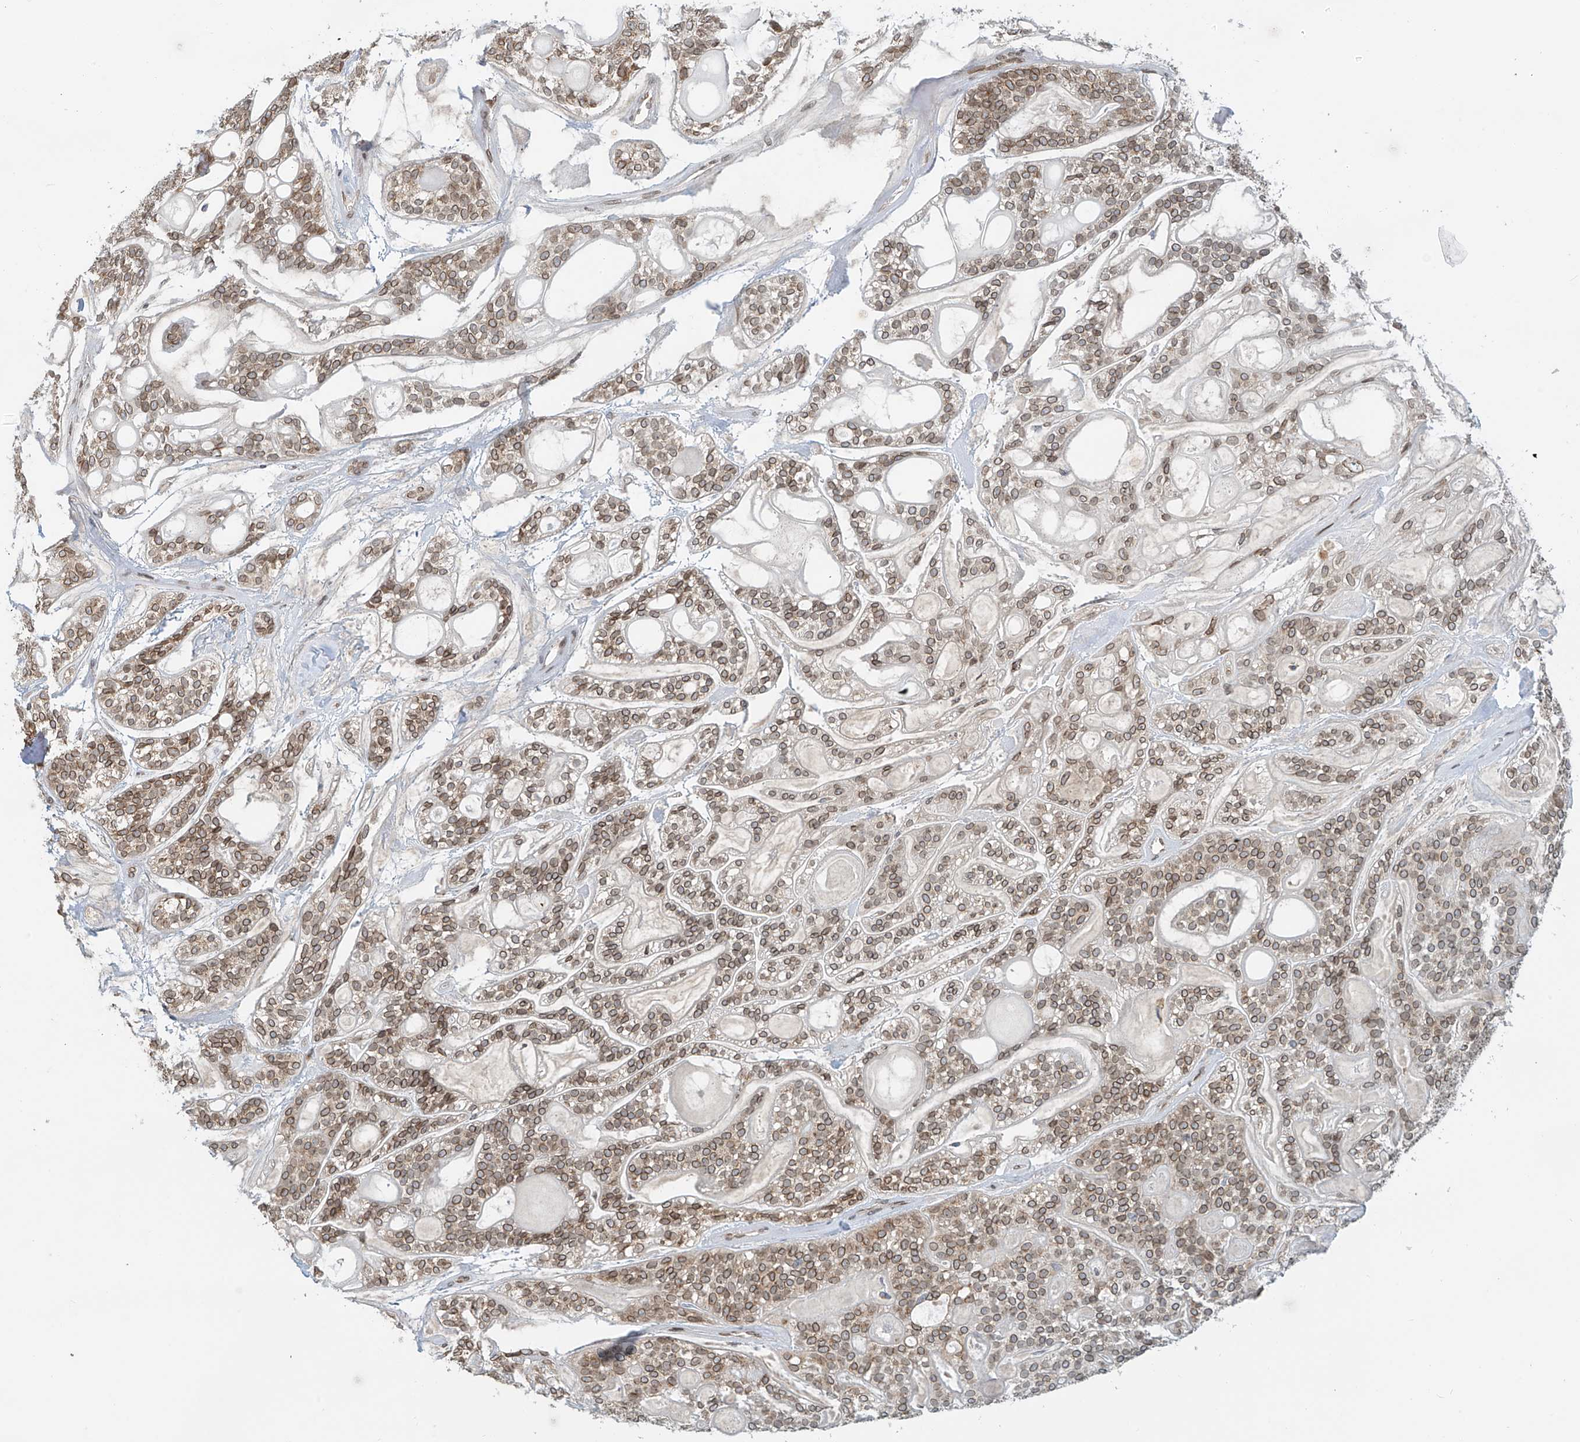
{"staining": {"intensity": "moderate", "quantity": ">75%", "location": "cytoplasmic/membranous,nuclear"}, "tissue": "head and neck cancer", "cell_type": "Tumor cells", "image_type": "cancer", "snomed": [{"axis": "morphology", "description": "Adenocarcinoma, NOS"}, {"axis": "topography", "description": "Head-Neck"}], "caption": "Immunohistochemistry of head and neck cancer displays medium levels of moderate cytoplasmic/membranous and nuclear positivity in approximately >75% of tumor cells.", "gene": "STARD9", "patient": {"sex": "male", "age": 66}}